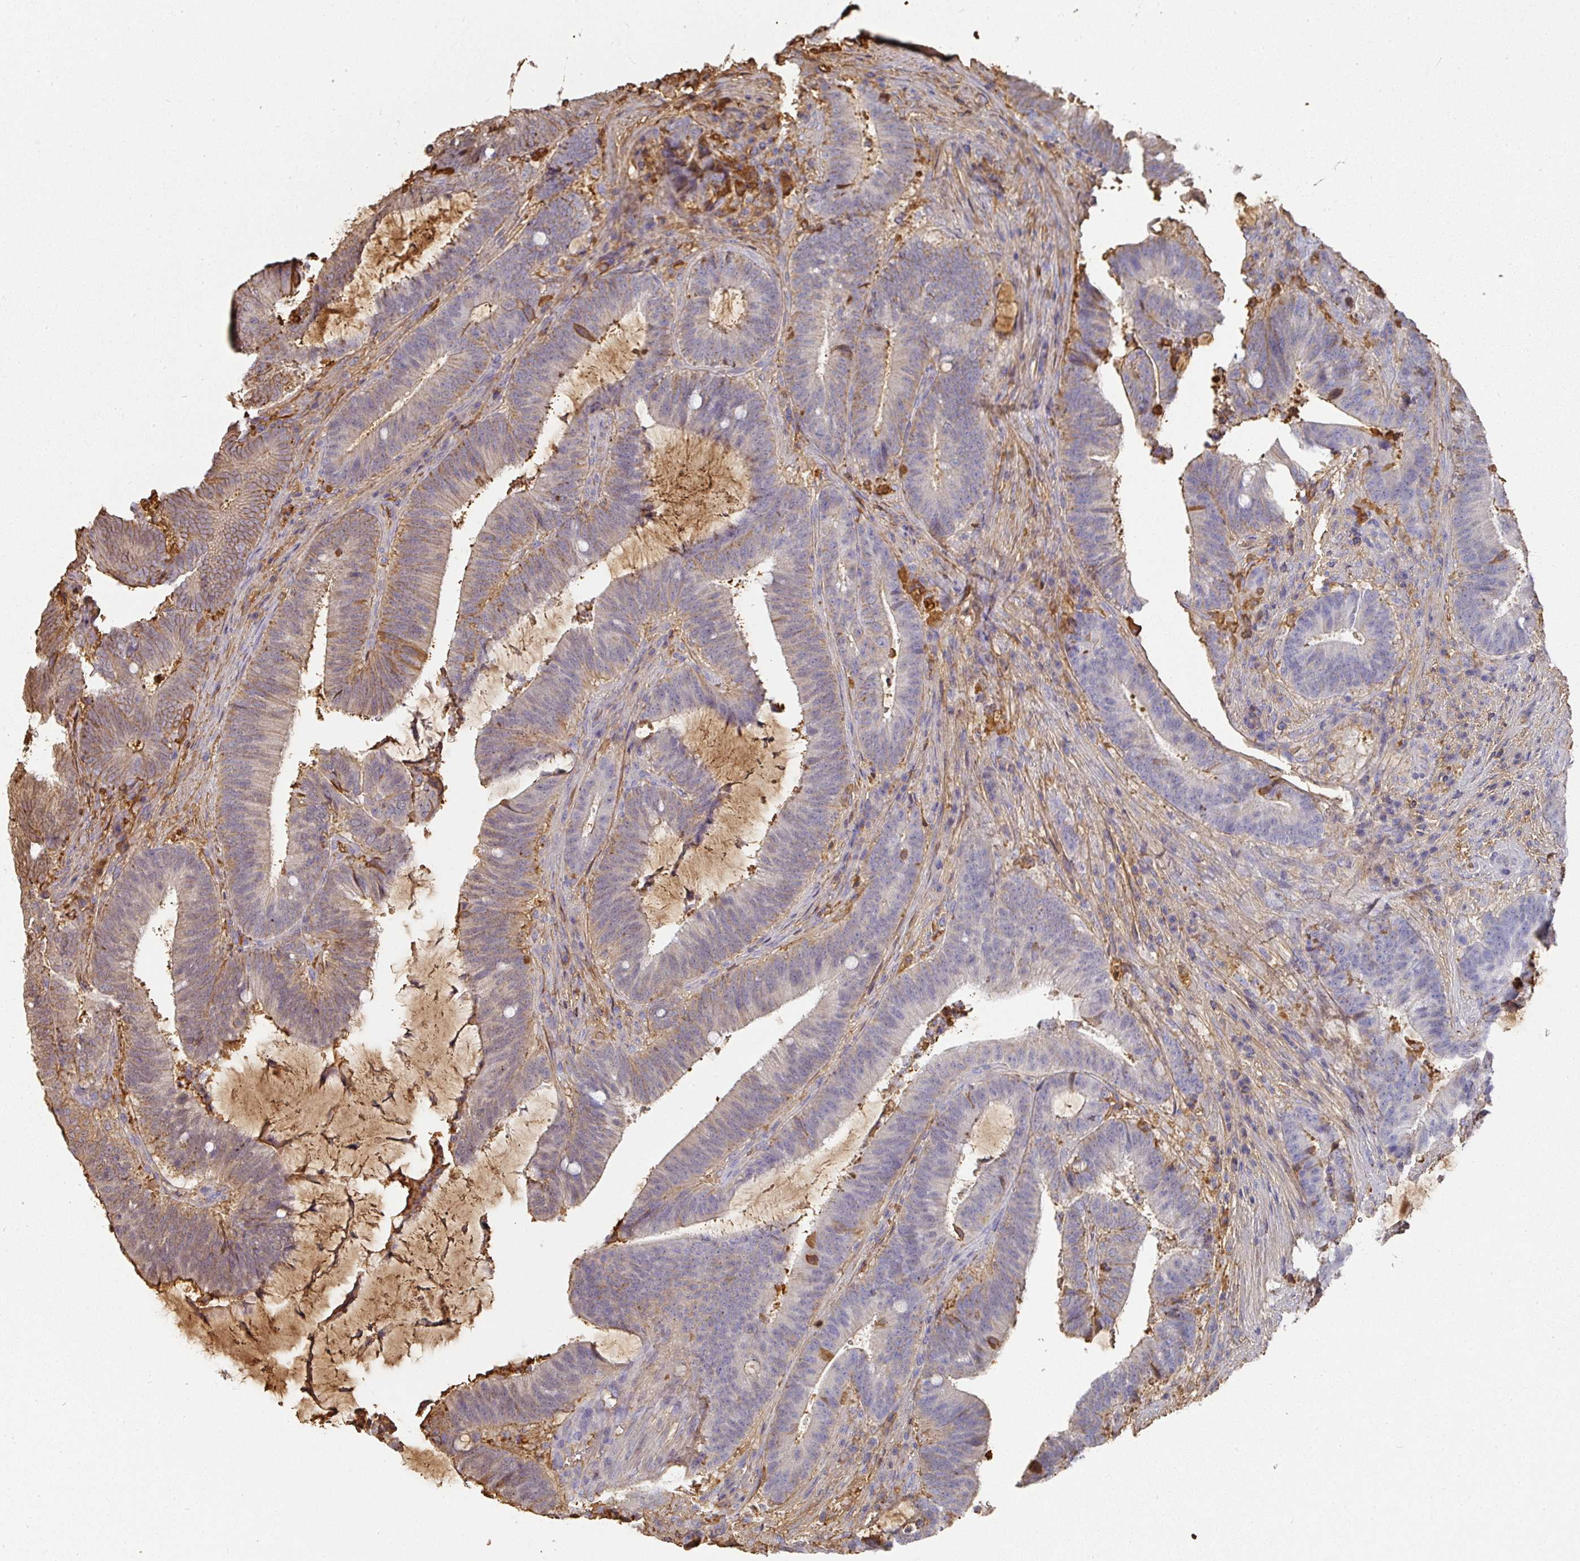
{"staining": {"intensity": "moderate", "quantity": "25%-75%", "location": "cytoplasmic/membranous"}, "tissue": "colorectal cancer", "cell_type": "Tumor cells", "image_type": "cancer", "snomed": [{"axis": "morphology", "description": "Adenocarcinoma, NOS"}, {"axis": "topography", "description": "Colon"}], "caption": "A brown stain shows moderate cytoplasmic/membranous positivity of a protein in human colorectal cancer tumor cells.", "gene": "ALB", "patient": {"sex": "female", "age": 43}}